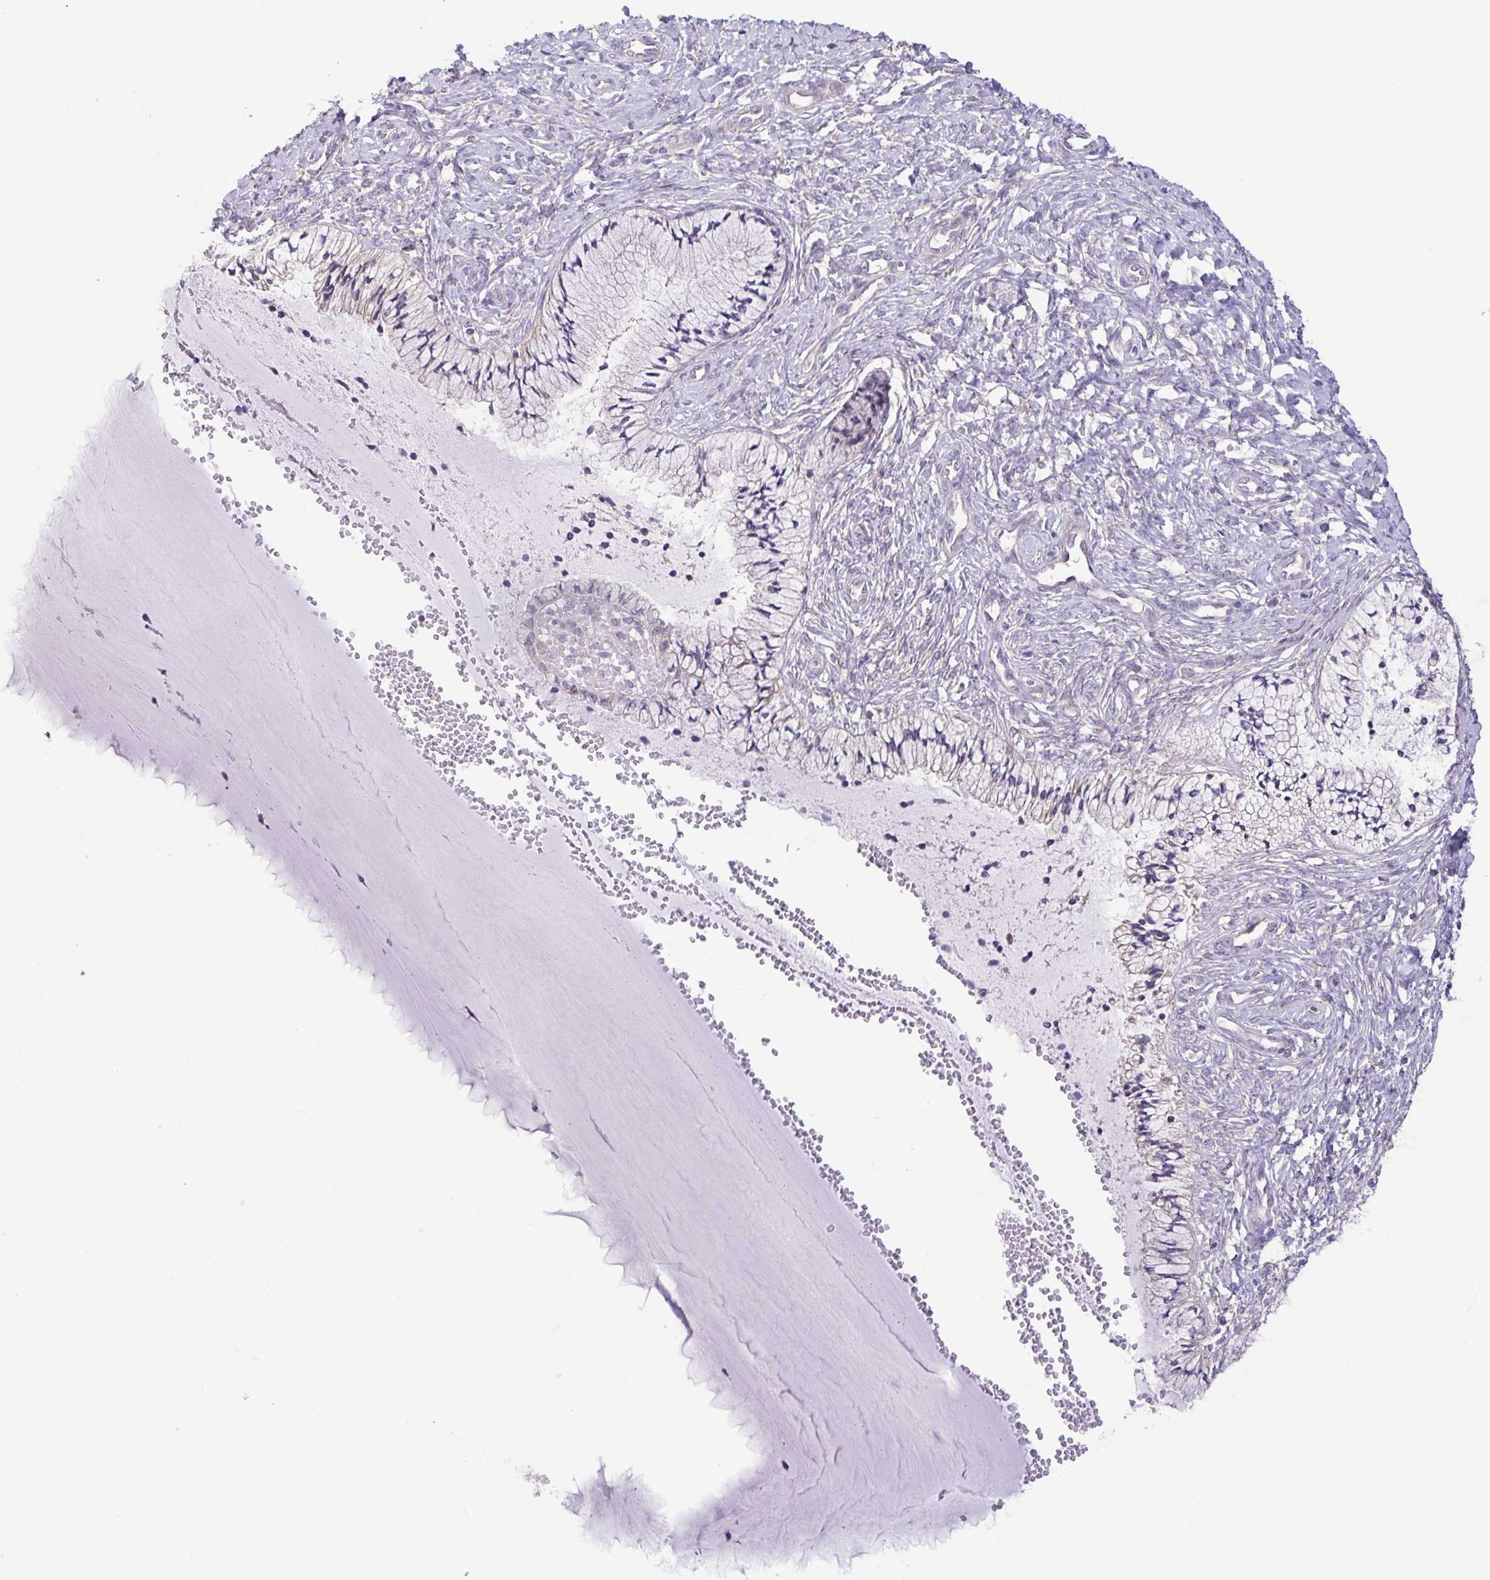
{"staining": {"intensity": "negative", "quantity": "none", "location": "none"}, "tissue": "cervix", "cell_type": "Glandular cells", "image_type": "normal", "snomed": [{"axis": "morphology", "description": "Normal tissue, NOS"}, {"axis": "topography", "description": "Cervix"}], "caption": "Cervix was stained to show a protein in brown. There is no significant expression in glandular cells. (Immunohistochemistry (ihc), brightfield microscopy, high magnification).", "gene": "LMF2", "patient": {"sex": "female", "age": 37}}